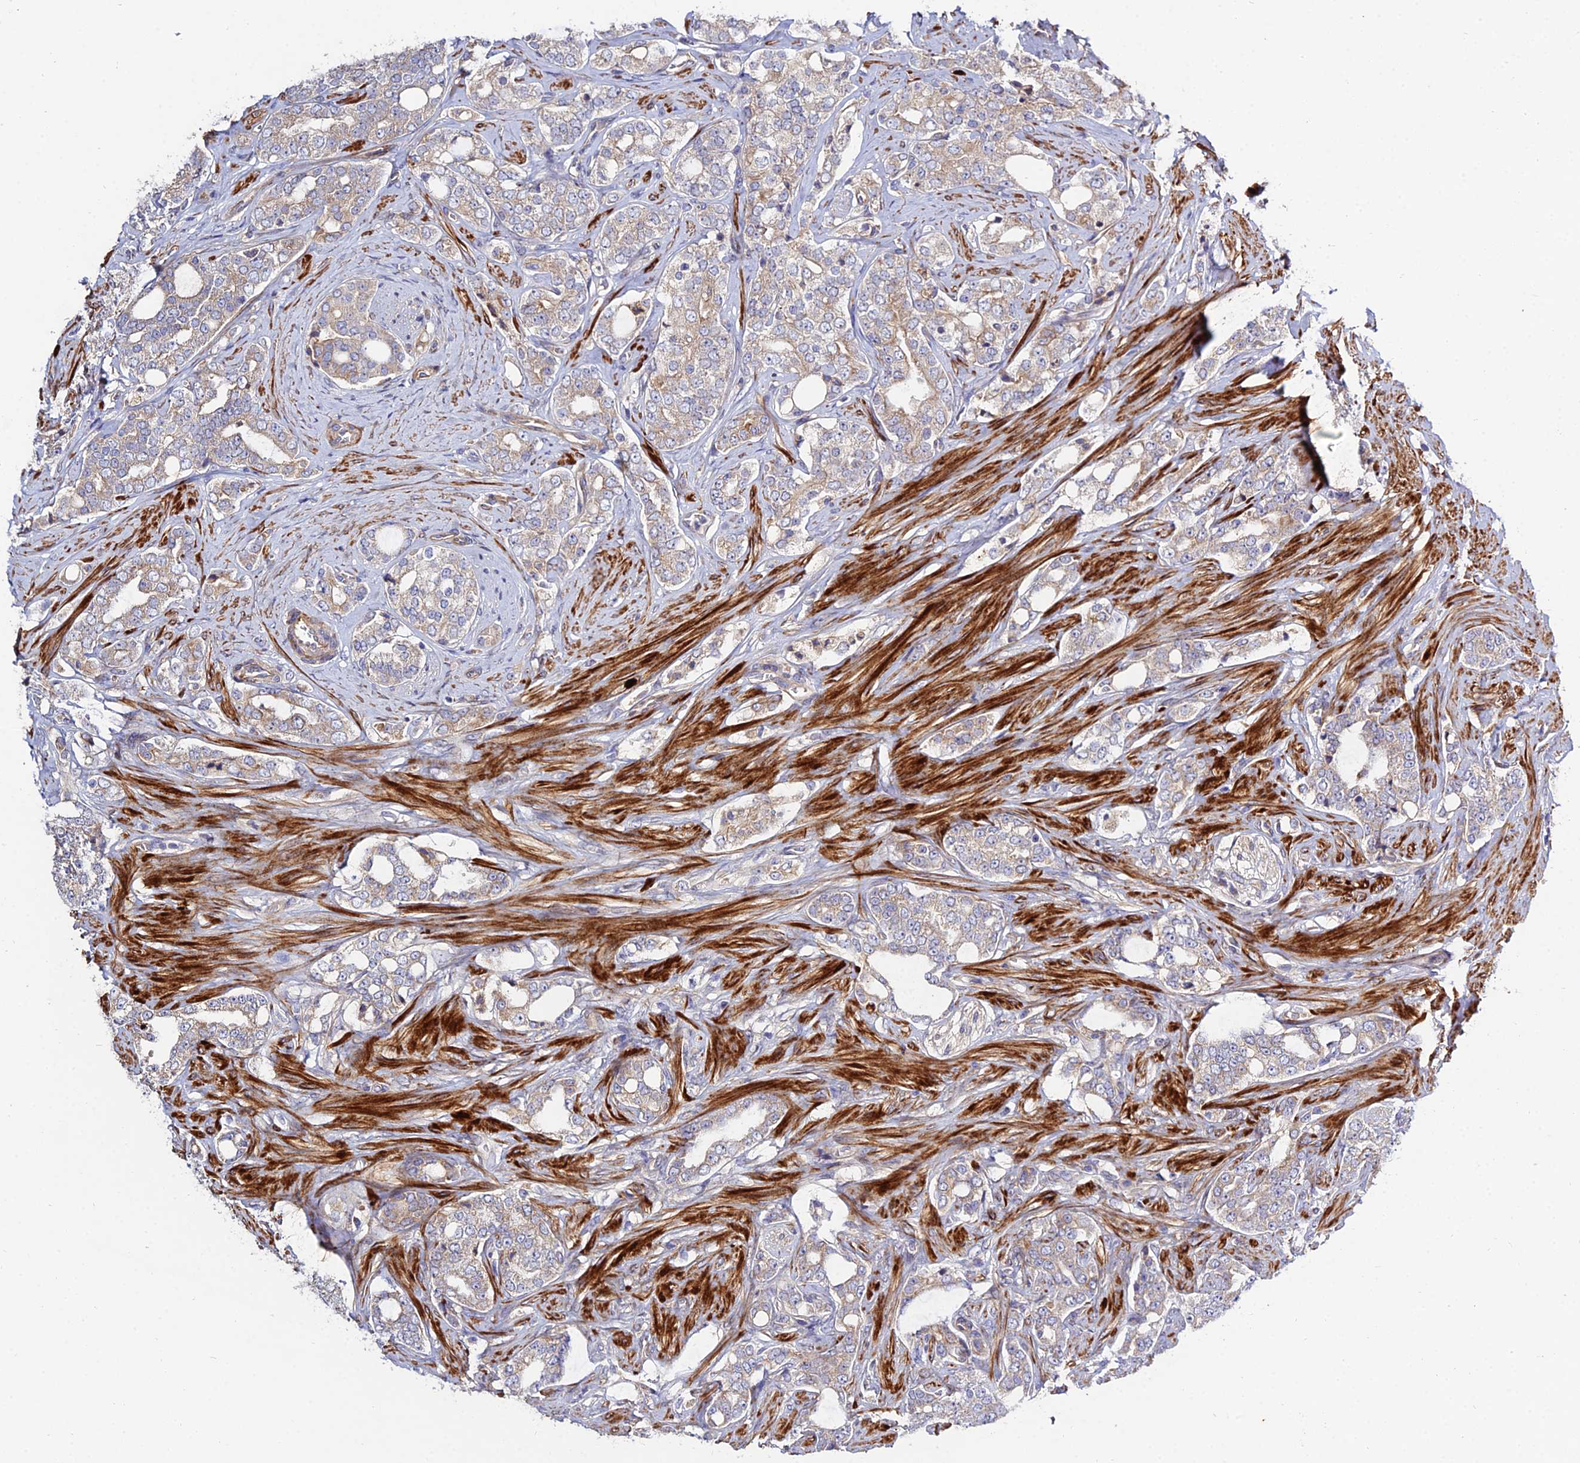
{"staining": {"intensity": "weak", "quantity": "<25%", "location": "cytoplasmic/membranous"}, "tissue": "prostate cancer", "cell_type": "Tumor cells", "image_type": "cancer", "snomed": [{"axis": "morphology", "description": "Adenocarcinoma, High grade"}, {"axis": "topography", "description": "Prostate"}], "caption": "High power microscopy micrograph of an immunohistochemistry (IHC) image of prostate high-grade adenocarcinoma, revealing no significant staining in tumor cells. The staining was performed using DAB (3,3'-diaminobenzidine) to visualize the protein expression in brown, while the nuclei were stained in blue with hematoxylin (Magnification: 20x).", "gene": "ARL6IP1", "patient": {"sex": "male", "age": 64}}